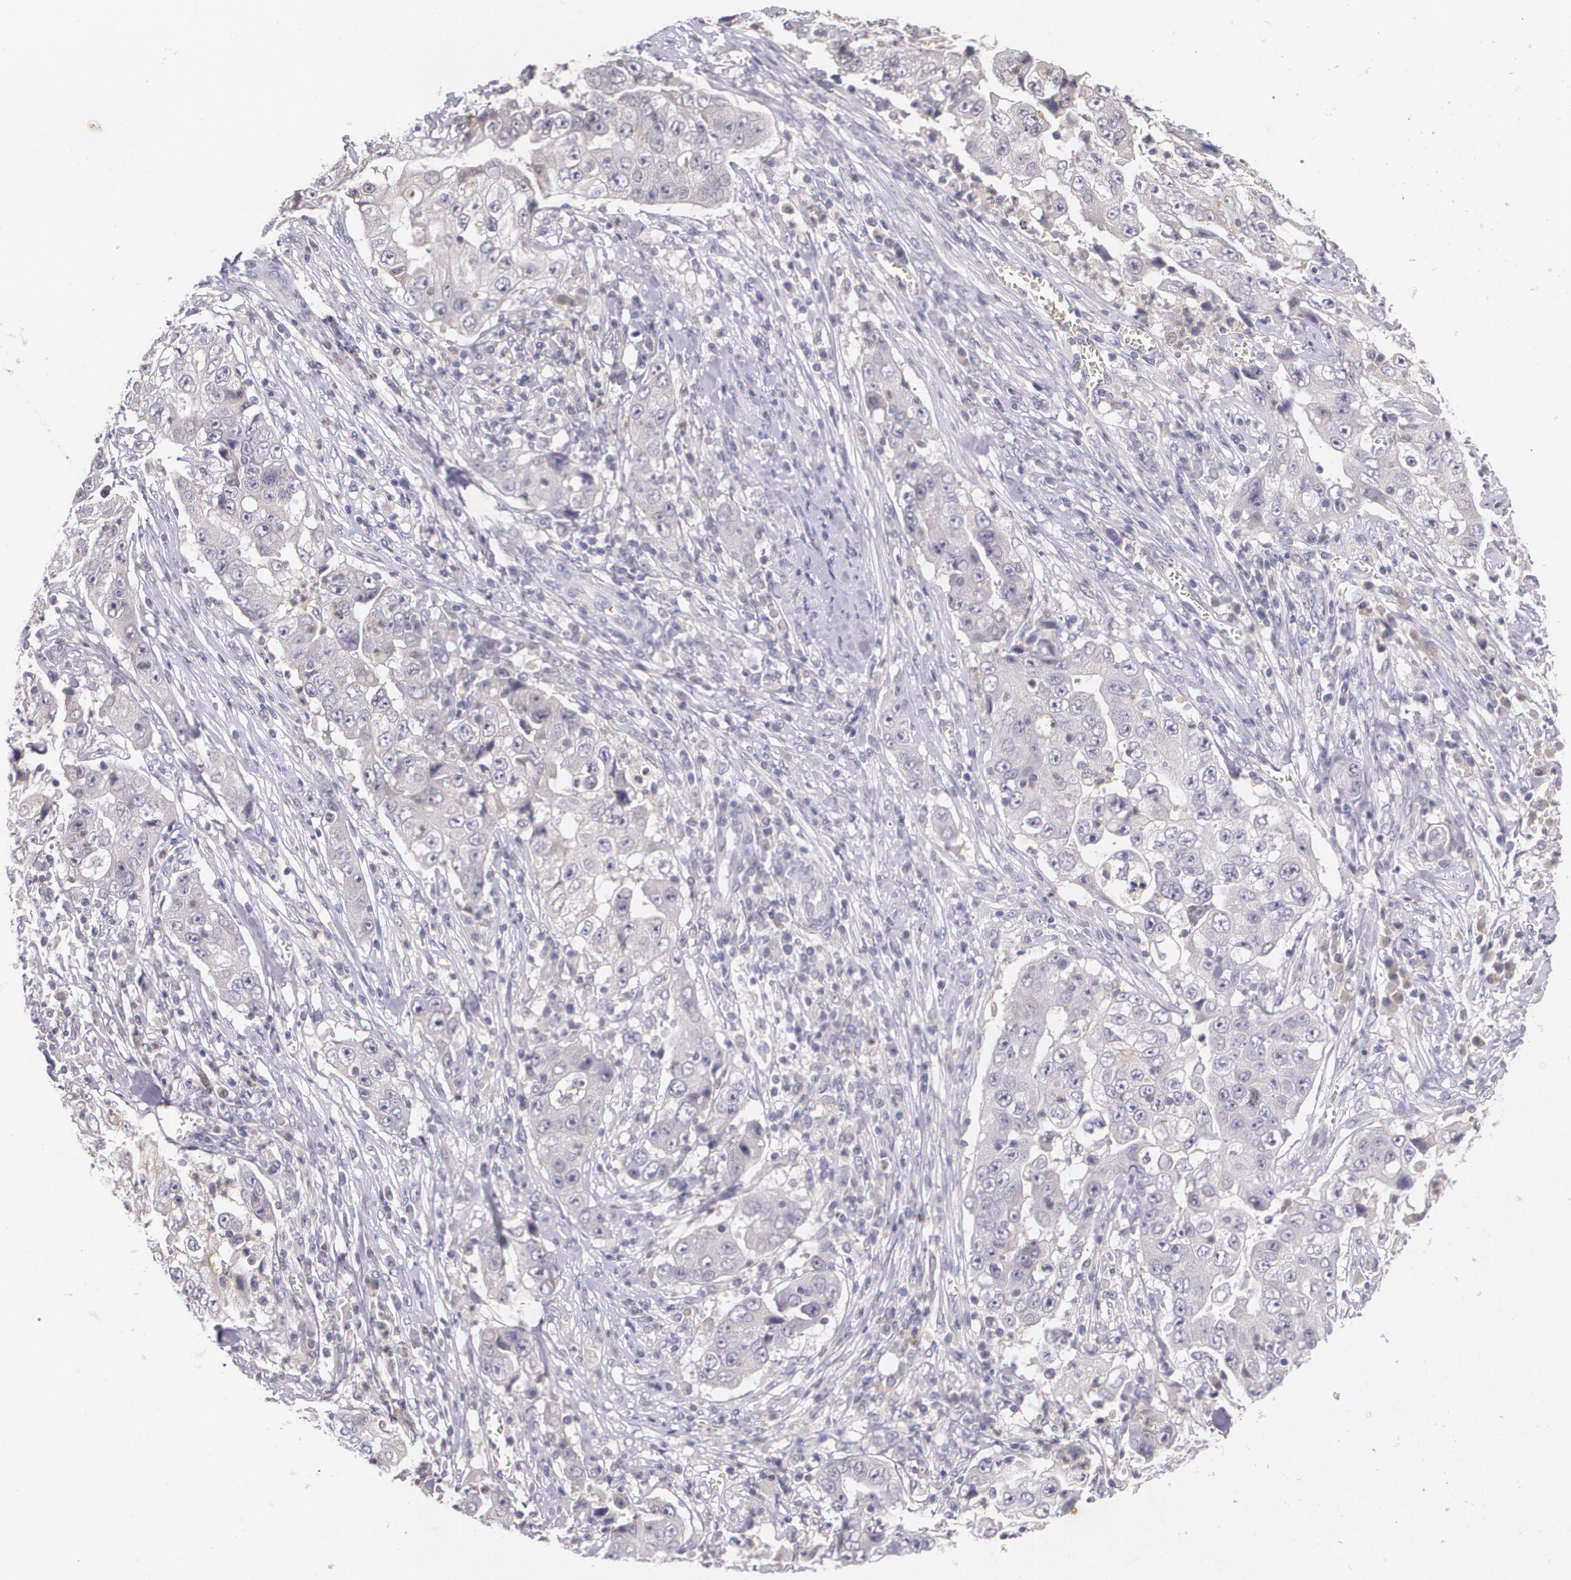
{"staining": {"intensity": "negative", "quantity": "none", "location": "none"}, "tissue": "lung cancer", "cell_type": "Tumor cells", "image_type": "cancer", "snomed": [{"axis": "morphology", "description": "Squamous cell carcinoma, NOS"}, {"axis": "topography", "description": "Lung"}], "caption": "Tumor cells show no significant staining in lung cancer (squamous cell carcinoma). (DAB IHC, high magnification).", "gene": "TM4SF1", "patient": {"sex": "male", "age": 64}}